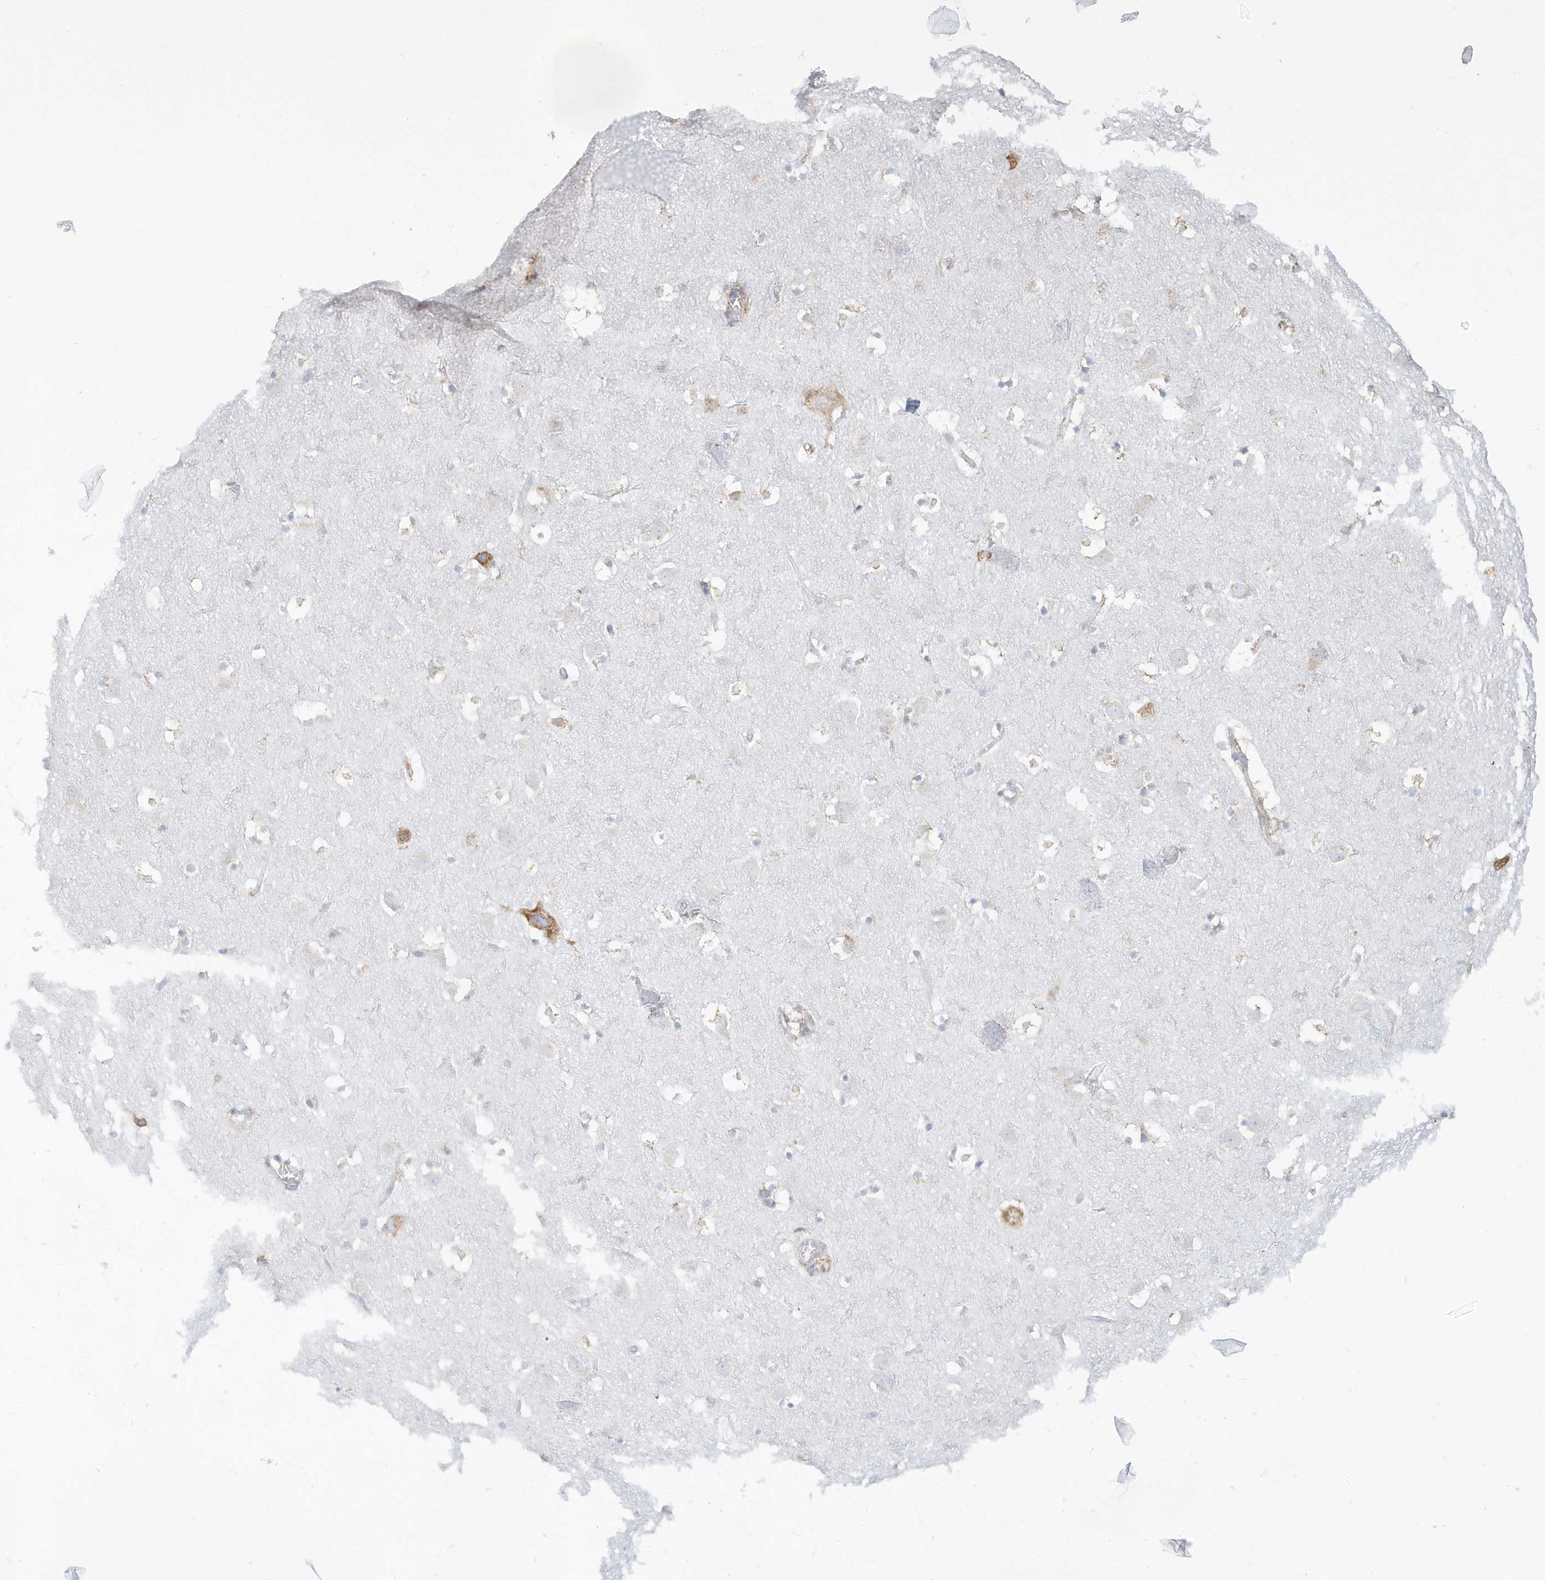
{"staining": {"intensity": "negative", "quantity": "none", "location": "none"}, "tissue": "caudate", "cell_type": "Glial cells", "image_type": "normal", "snomed": [{"axis": "morphology", "description": "Normal tissue, NOS"}, {"axis": "topography", "description": "Lateral ventricle wall"}], "caption": "Glial cells are negative for brown protein staining in benign caudate.", "gene": "PDIA6", "patient": {"sex": "male", "age": 45}}